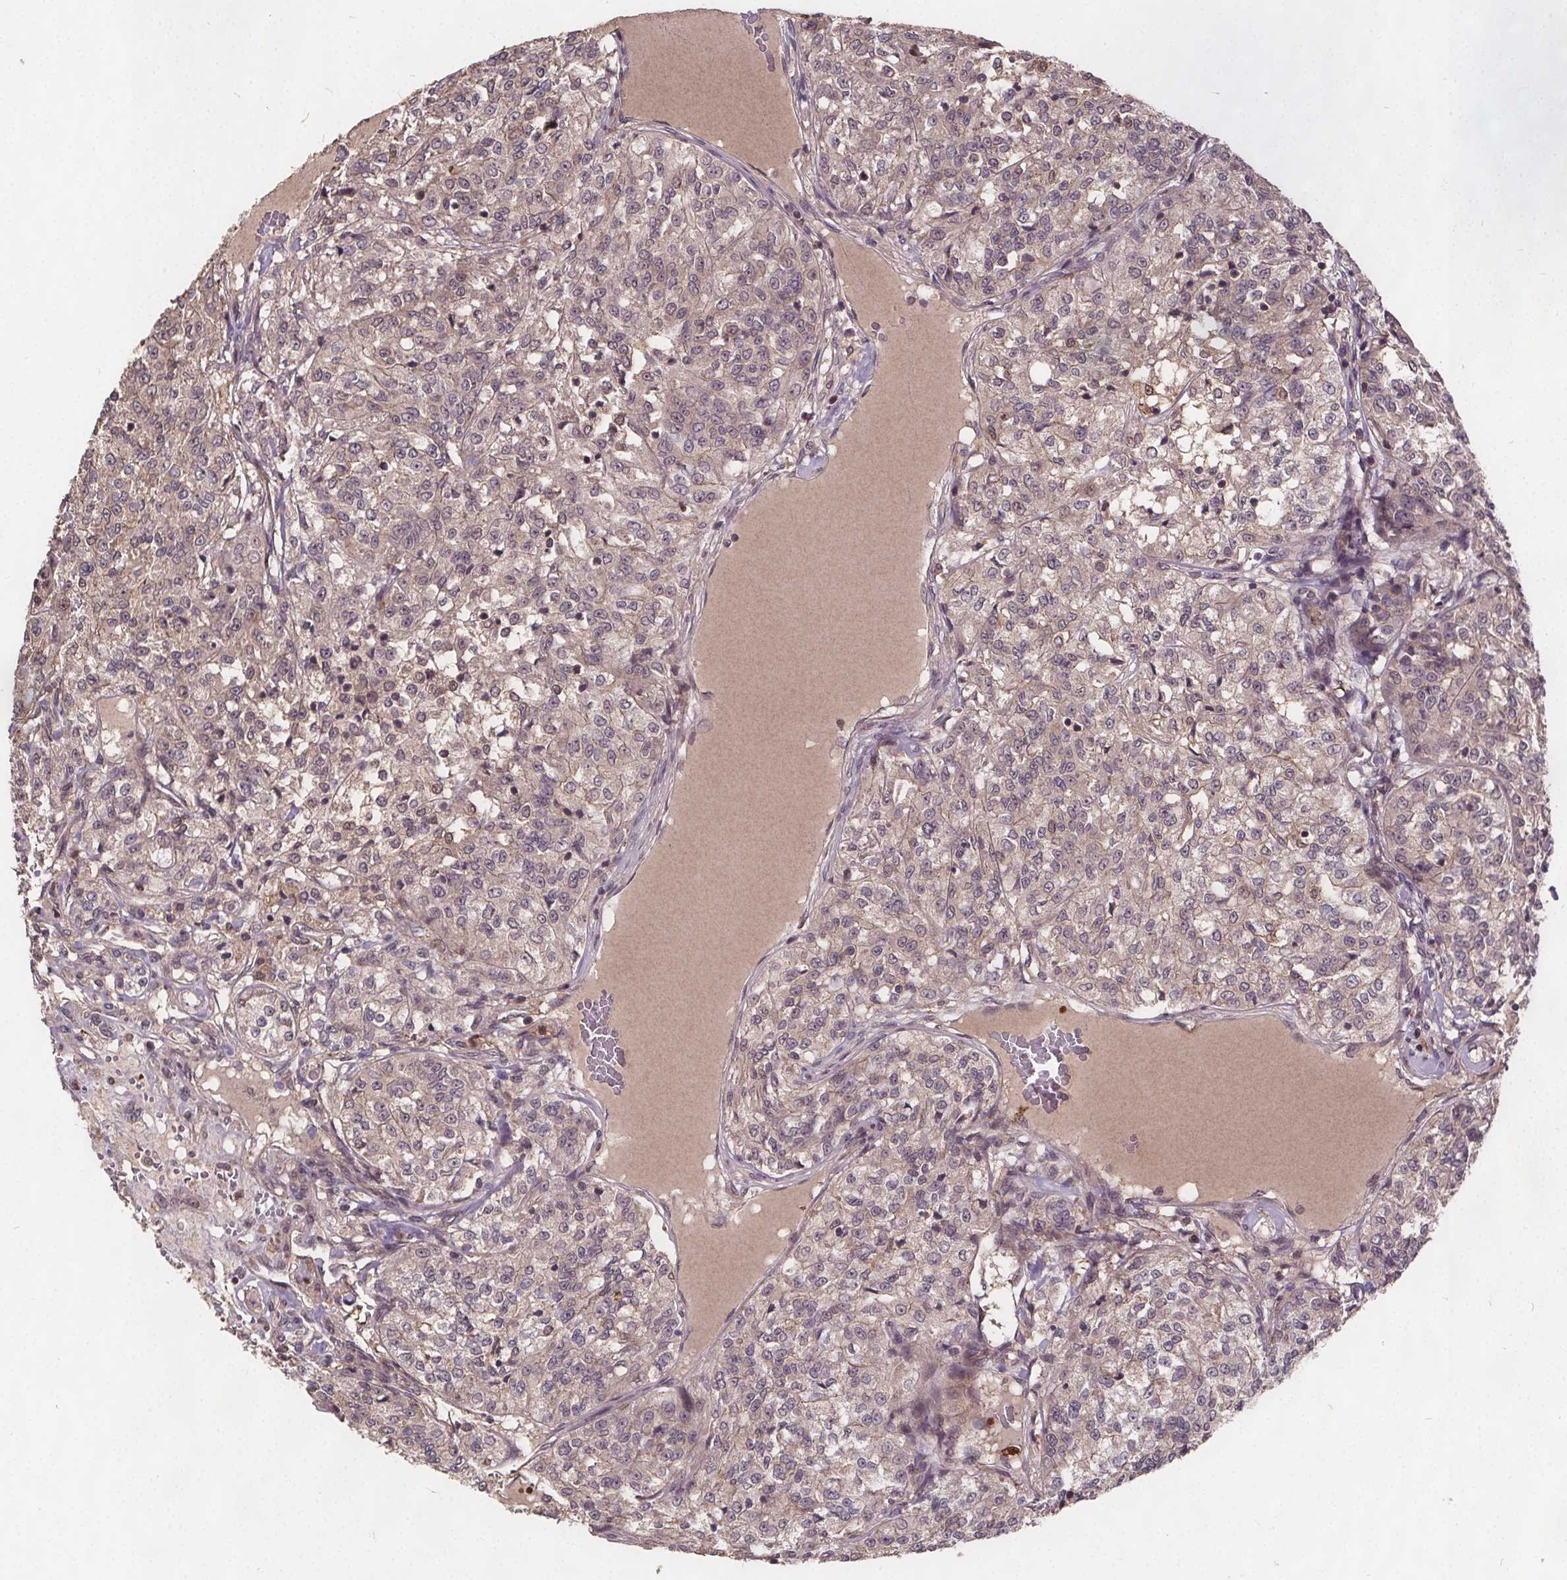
{"staining": {"intensity": "weak", "quantity": "25%-75%", "location": "cytoplasmic/membranous"}, "tissue": "renal cancer", "cell_type": "Tumor cells", "image_type": "cancer", "snomed": [{"axis": "morphology", "description": "Adenocarcinoma, NOS"}, {"axis": "topography", "description": "Kidney"}], "caption": "A histopathology image of renal cancer (adenocarcinoma) stained for a protein demonstrates weak cytoplasmic/membranous brown staining in tumor cells.", "gene": "USP9X", "patient": {"sex": "female", "age": 63}}